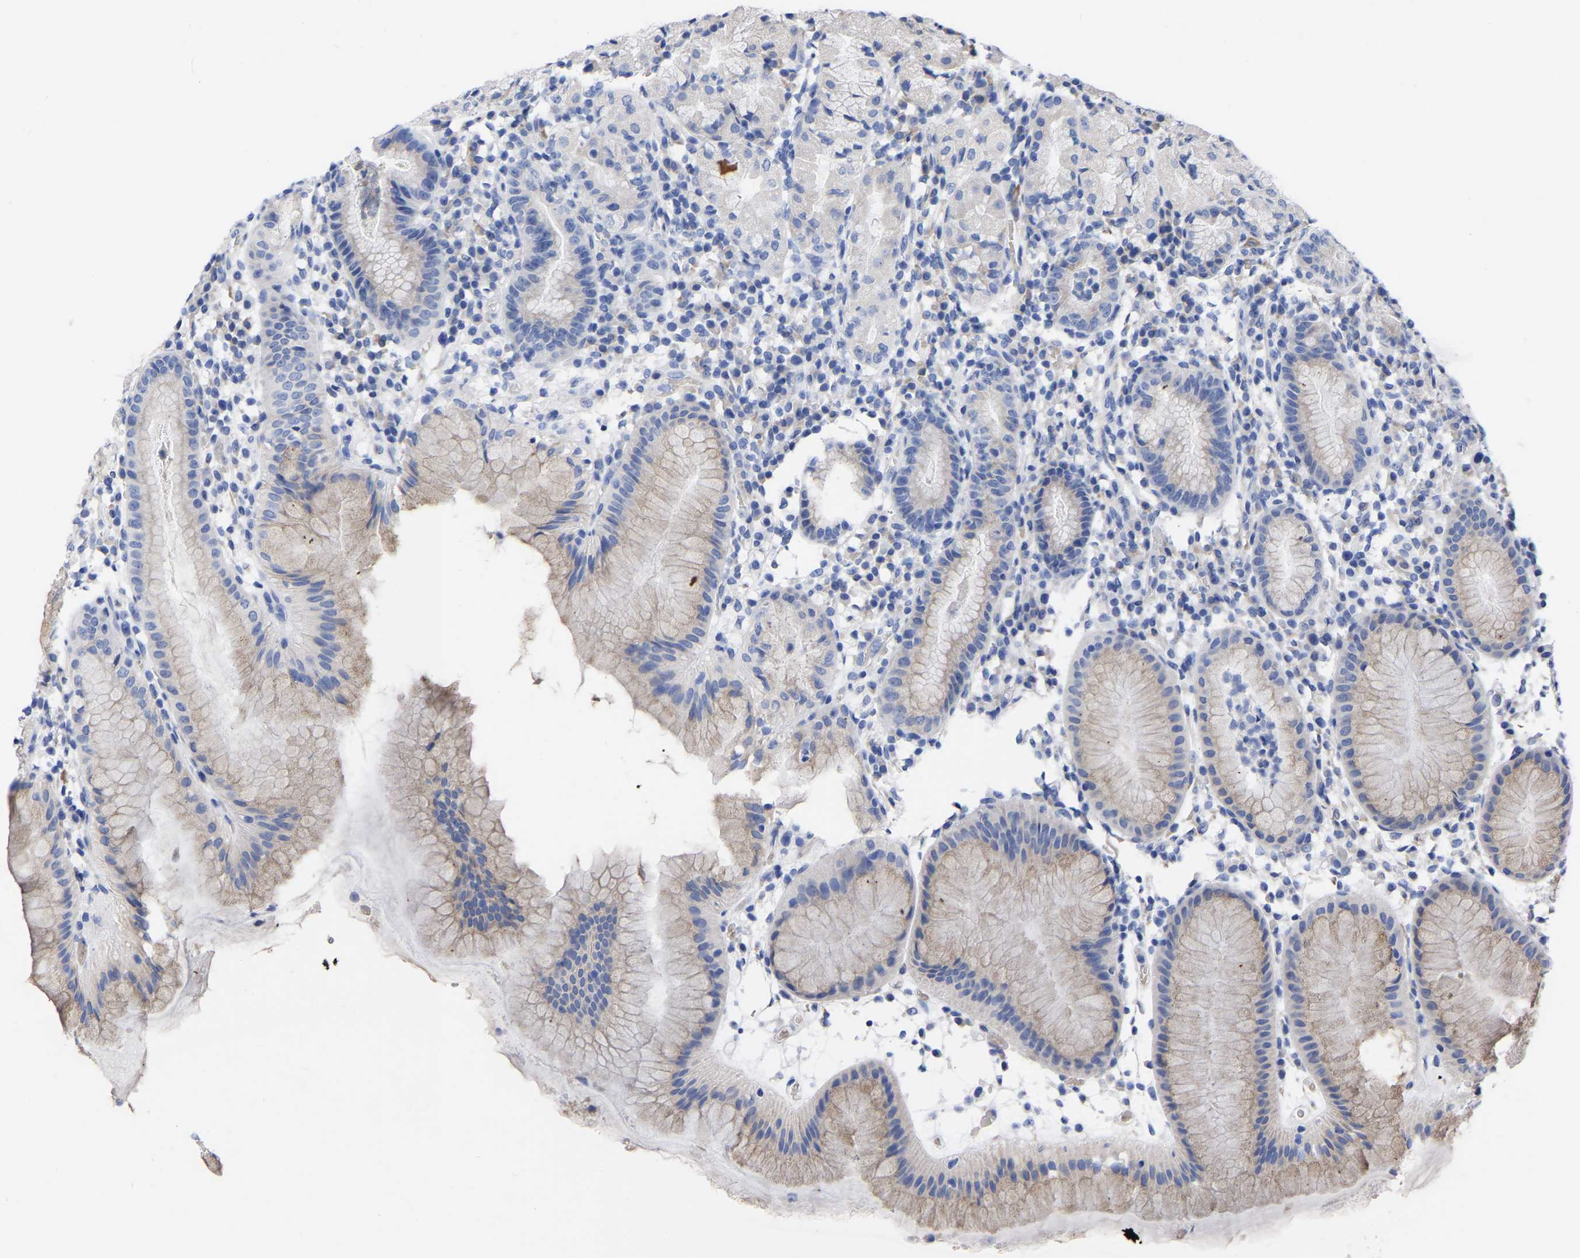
{"staining": {"intensity": "weak", "quantity": "25%-75%", "location": "cytoplasmic/membranous"}, "tissue": "stomach", "cell_type": "Glandular cells", "image_type": "normal", "snomed": [{"axis": "morphology", "description": "Normal tissue, NOS"}, {"axis": "topography", "description": "Stomach"}, {"axis": "topography", "description": "Stomach, lower"}], "caption": "Unremarkable stomach reveals weak cytoplasmic/membranous staining in about 25%-75% of glandular cells.", "gene": "GDF3", "patient": {"sex": "female", "age": 75}}